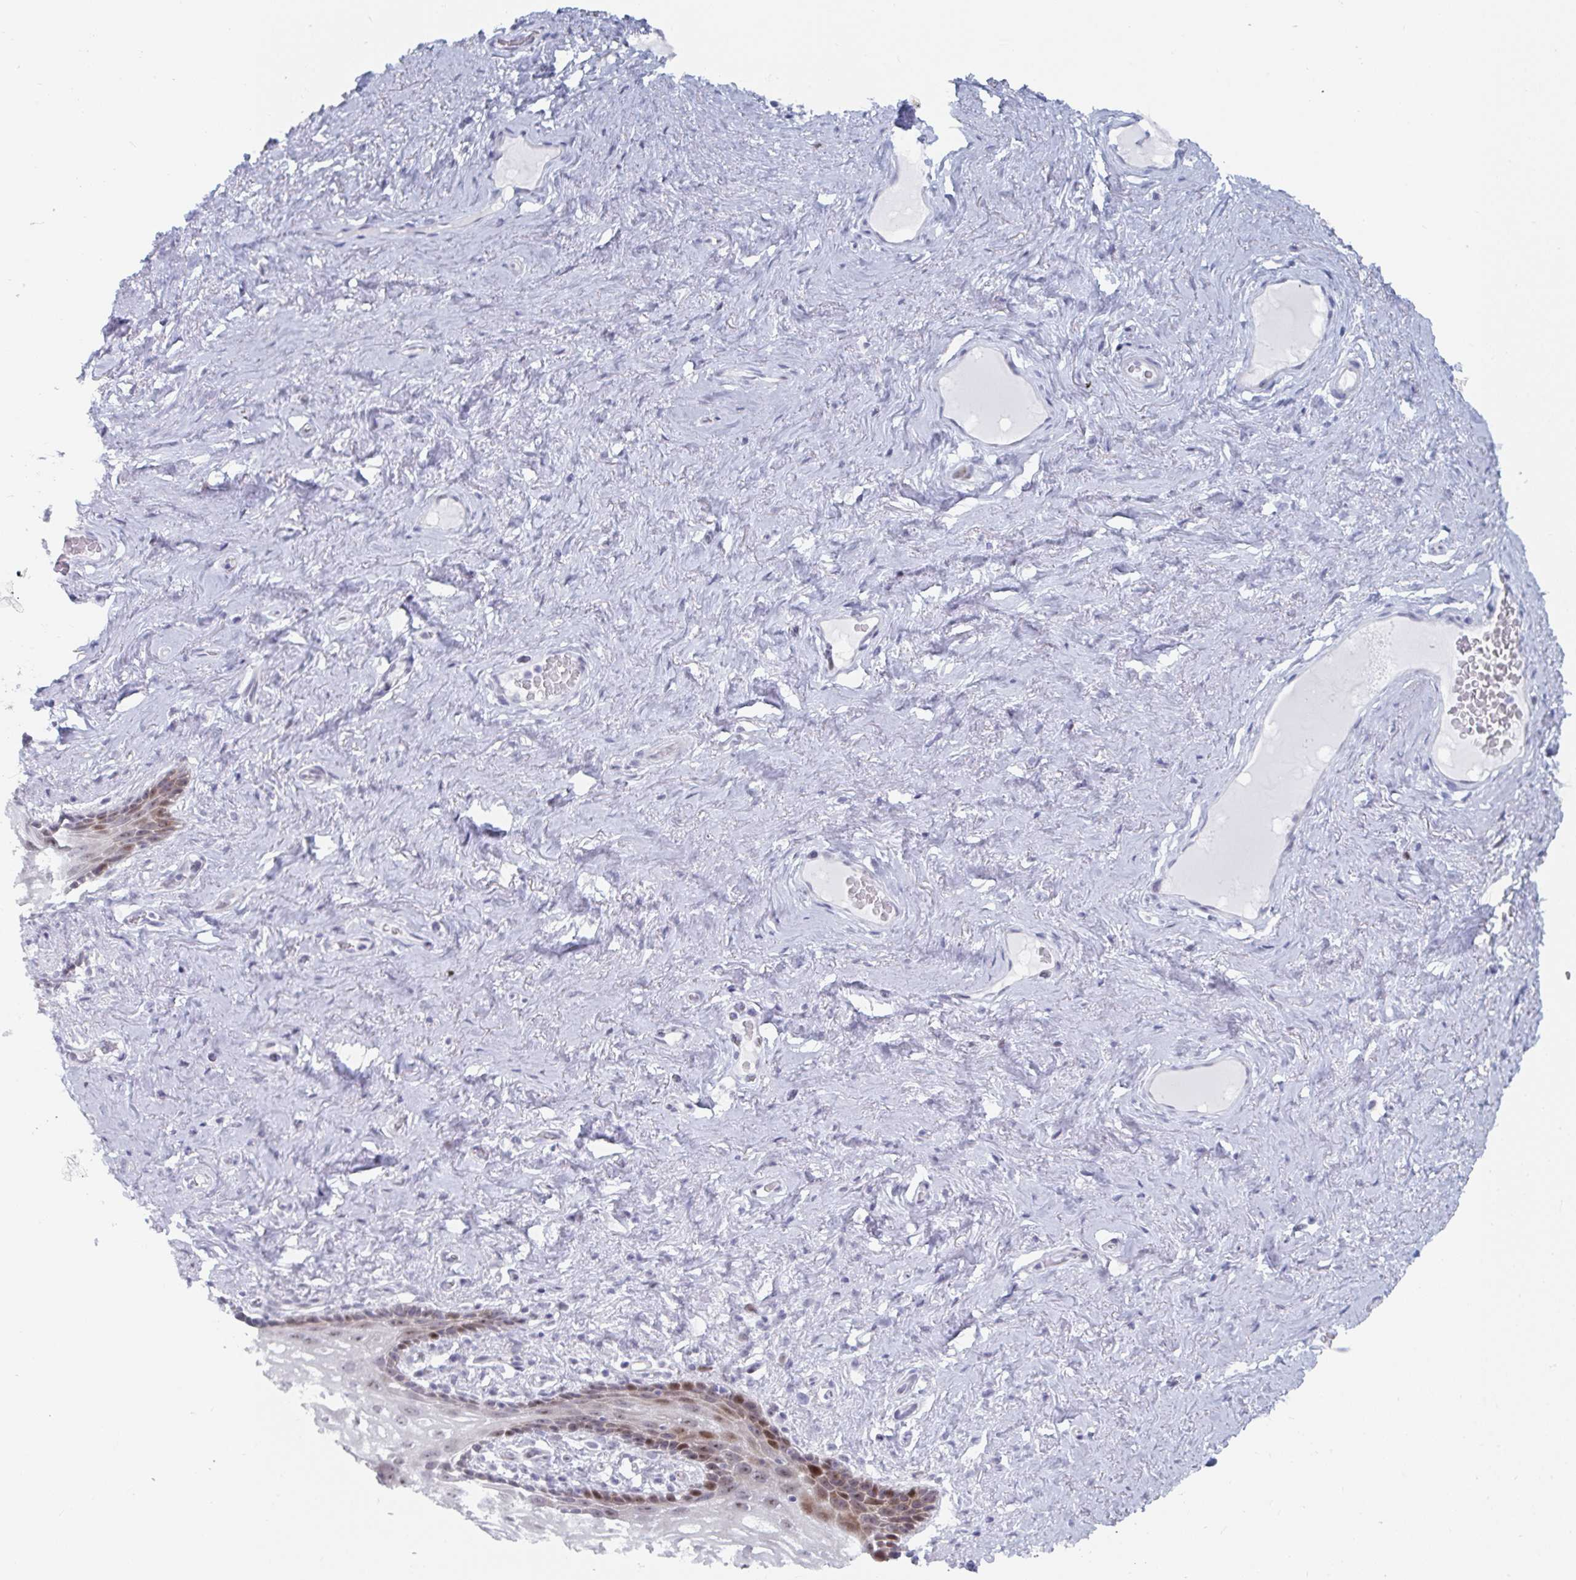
{"staining": {"intensity": "moderate", "quantity": "<25%", "location": "nuclear"}, "tissue": "vagina", "cell_type": "Squamous epithelial cells", "image_type": "normal", "snomed": [{"axis": "morphology", "description": "Normal tissue, NOS"}, {"axis": "morphology", "description": "Adenocarcinoma, NOS"}, {"axis": "topography", "description": "Rectum"}, {"axis": "topography", "description": "Vagina"}, {"axis": "topography", "description": "Peripheral nerve tissue"}], "caption": "High-magnification brightfield microscopy of normal vagina stained with DAB (3,3'-diaminobenzidine) (brown) and counterstained with hematoxylin (blue). squamous epithelial cells exhibit moderate nuclear positivity is identified in approximately<25% of cells. Ihc stains the protein in brown and the nuclei are stained blue.", "gene": "NR1H2", "patient": {"sex": "female", "age": 71}}